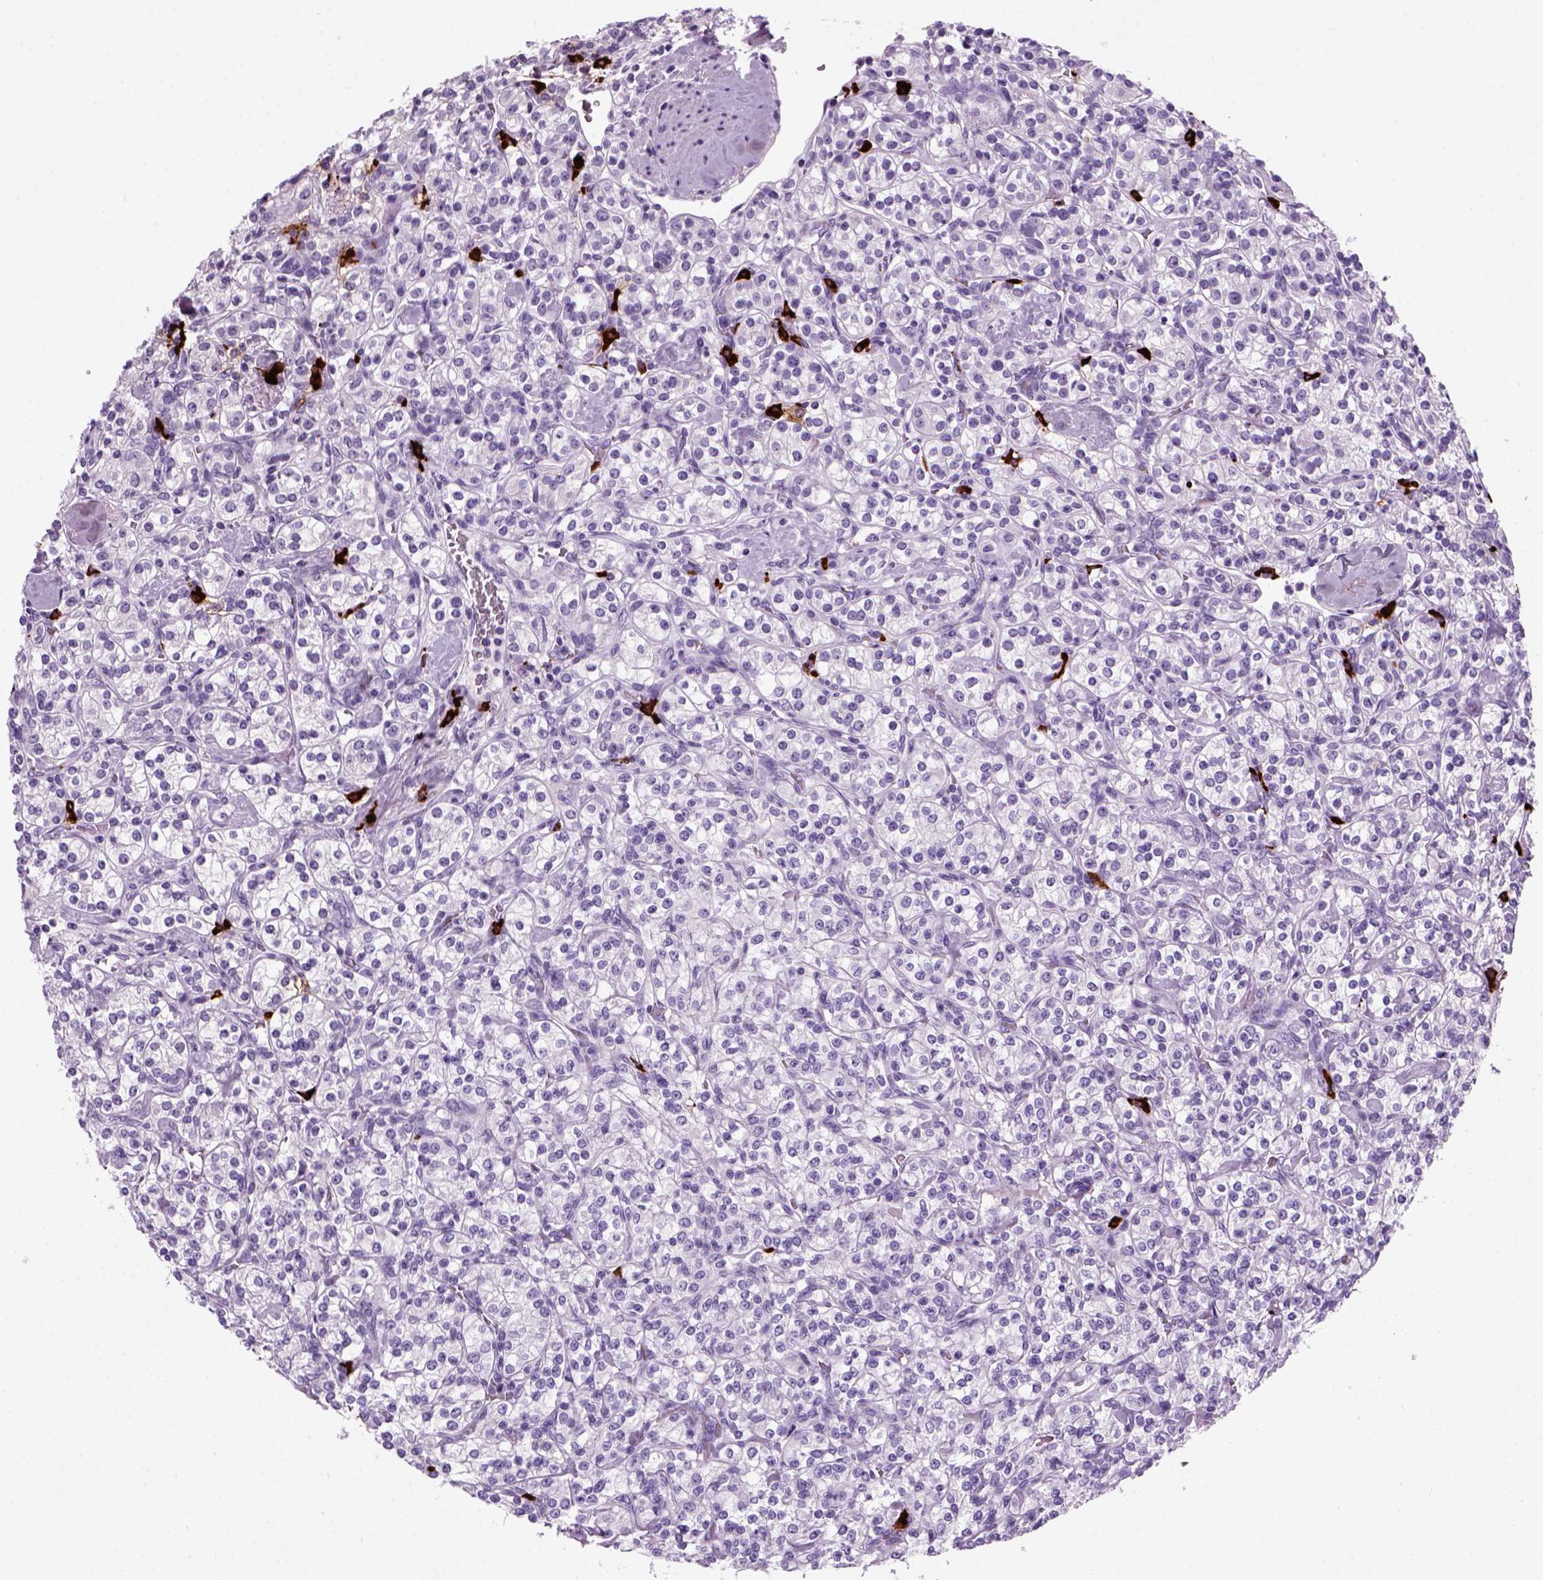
{"staining": {"intensity": "negative", "quantity": "none", "location": "none"}, "tissue": "renal cancer", "cell_type": "Tumor cells", "image_type": "cancer", "snomed": [{"axis": "morphology", "description": "Adenocarcinoma, NOS"}, {"axis": "topography", "description": "Kidney"}], "caption": "Immunohistochemical staining of renal cancer (adenocarcinoma) demonstrates no significant positivity in tumor cells. Brightfield microscopy of immunohistochemistry (IHC) stained with DAB (3,3'-diaminobenzidine) (brown) and hematoxylin (blue), captured at high magnification.", "gene": "MZB1", "patient": {"sex": "male", "age": 77}}